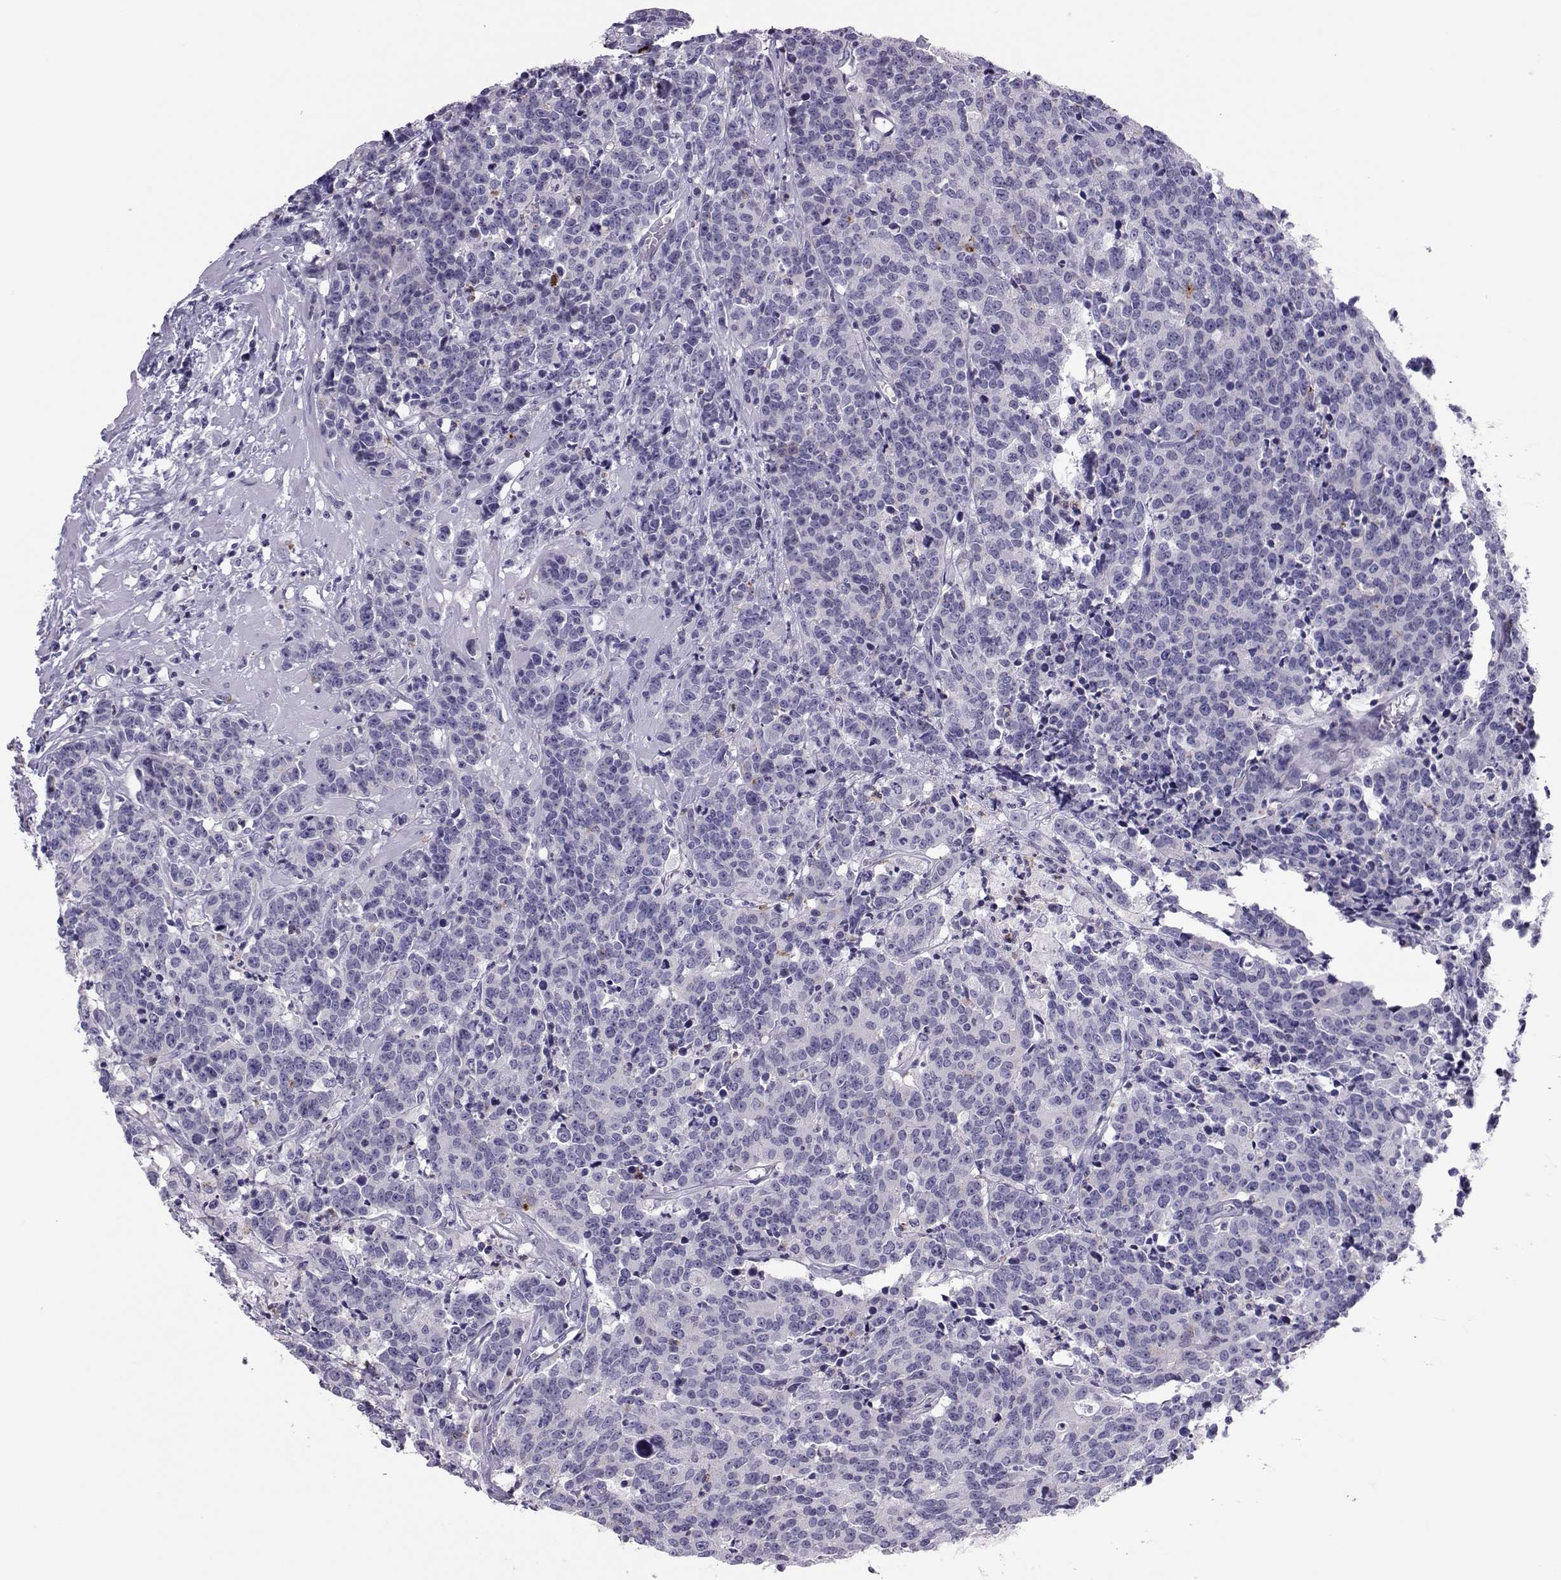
{"staining": {"intensity": "negative", "quantity": "none", "location": "none"}, "tissue": "prostate cancer", "cell_type": "Tumor cells", "image_type": "cancer", "snomed": [{"axis": "morphology", "description": "Adenocarcinoma, NOS"}, {"axis": "topography", "description": "Prostate"}], "caption": "Immunohistochemical staining of human adenocarcinoma (prostate) demonstrates no significant staining in tumor cells.", "gene": "TRPM7", "patient": {"sex": "male", "age": 67}}